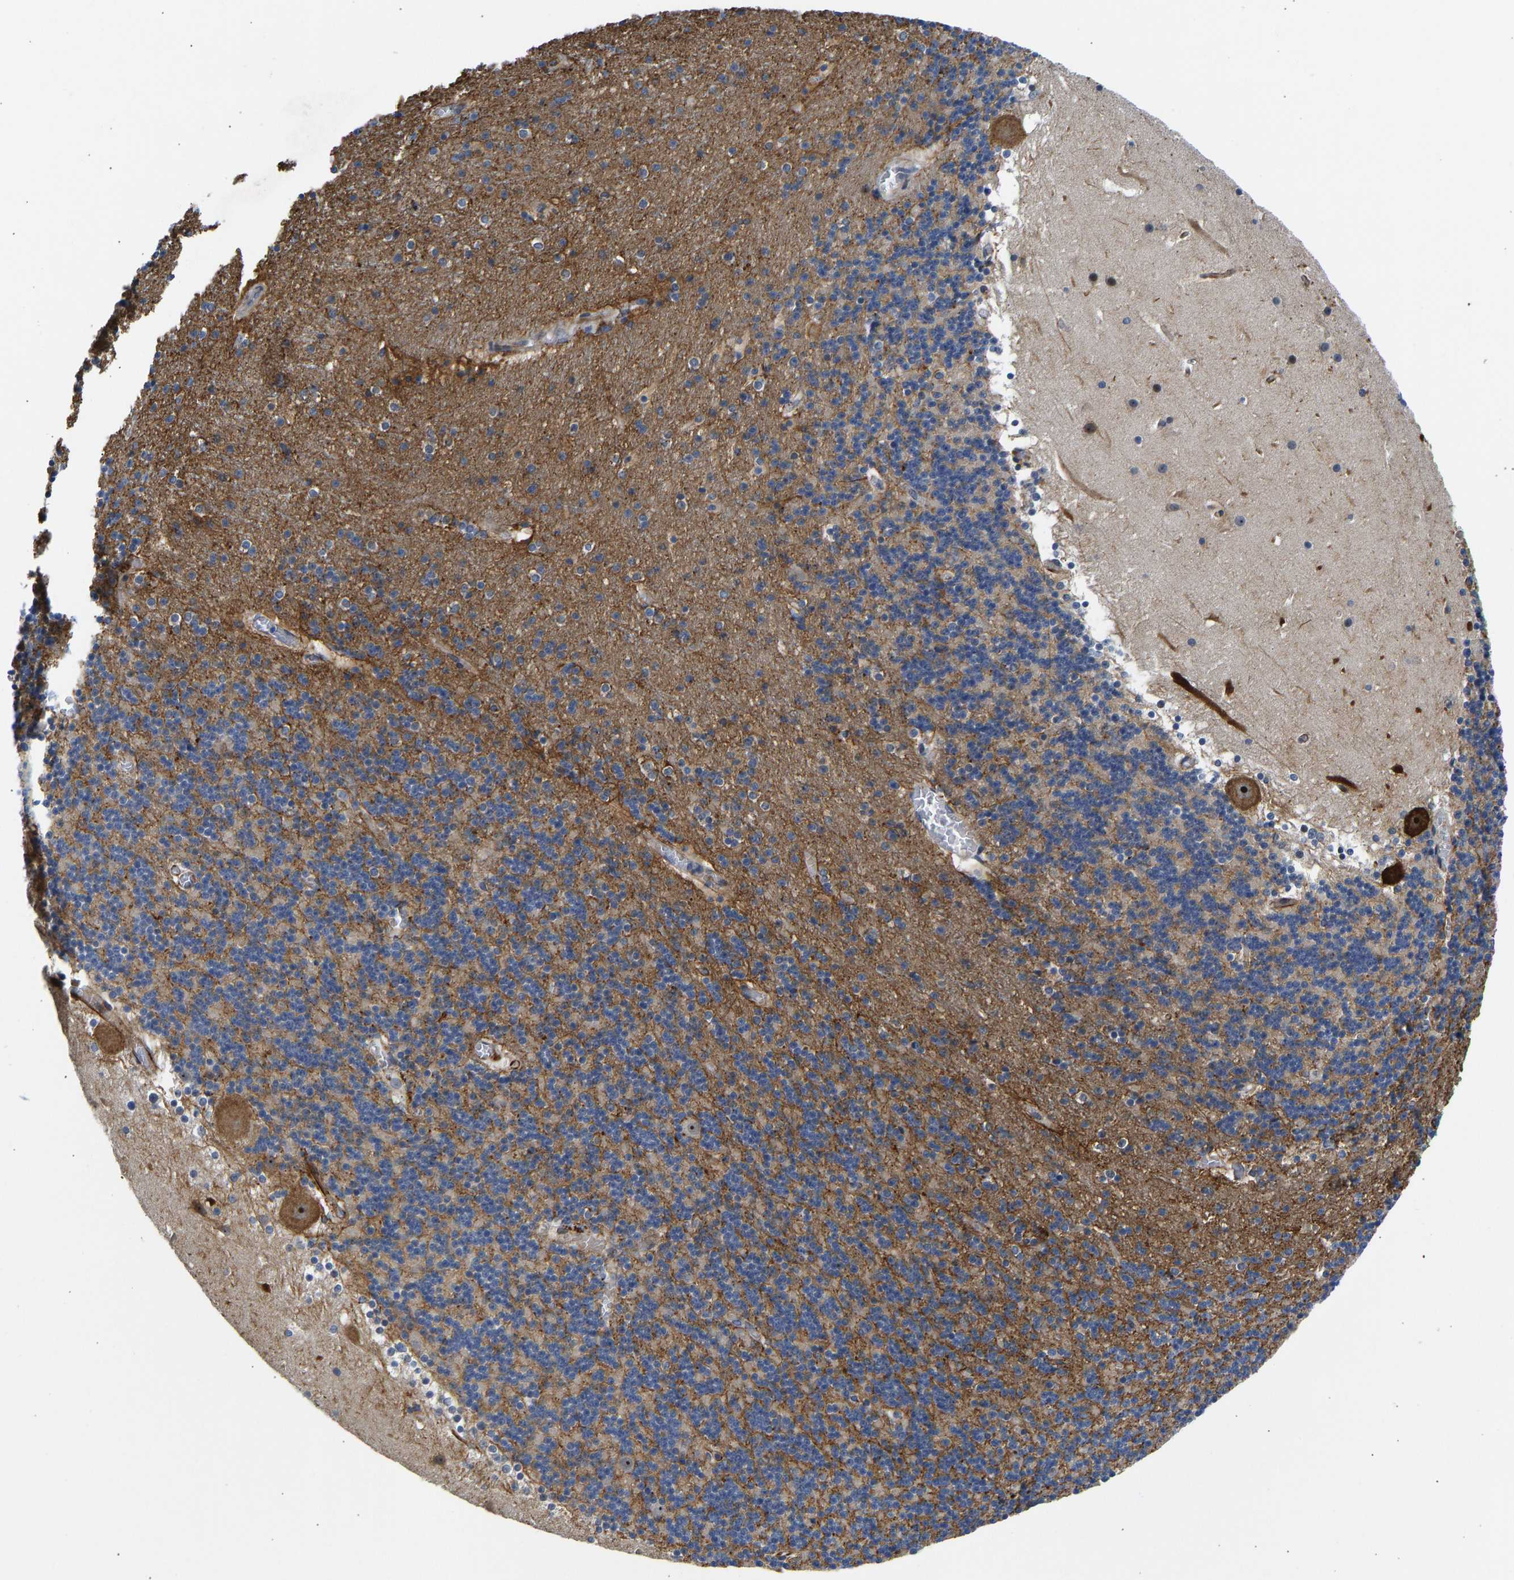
{"staining": {"intensity": "moderate", "quantity": "<25%", "location": "cytoplasmic/membranous"}, "tissue": "cerebellum", "cell_type": "Cells in granular layer", "image_type": "normal", "snomed": [{"axis": "morphology", "description": "Normal tissue, NOS"}, {"axis": "topography", "description": "Cerebellum"}], "caption": "This is an image of immunohistochemistry staining of benign cerebellum, which shows moderate expression in the cytoplasmic/membranous of cells in granular layer.", "gene": "RESF1", "patient": {"sex": "male", "age": 45}}